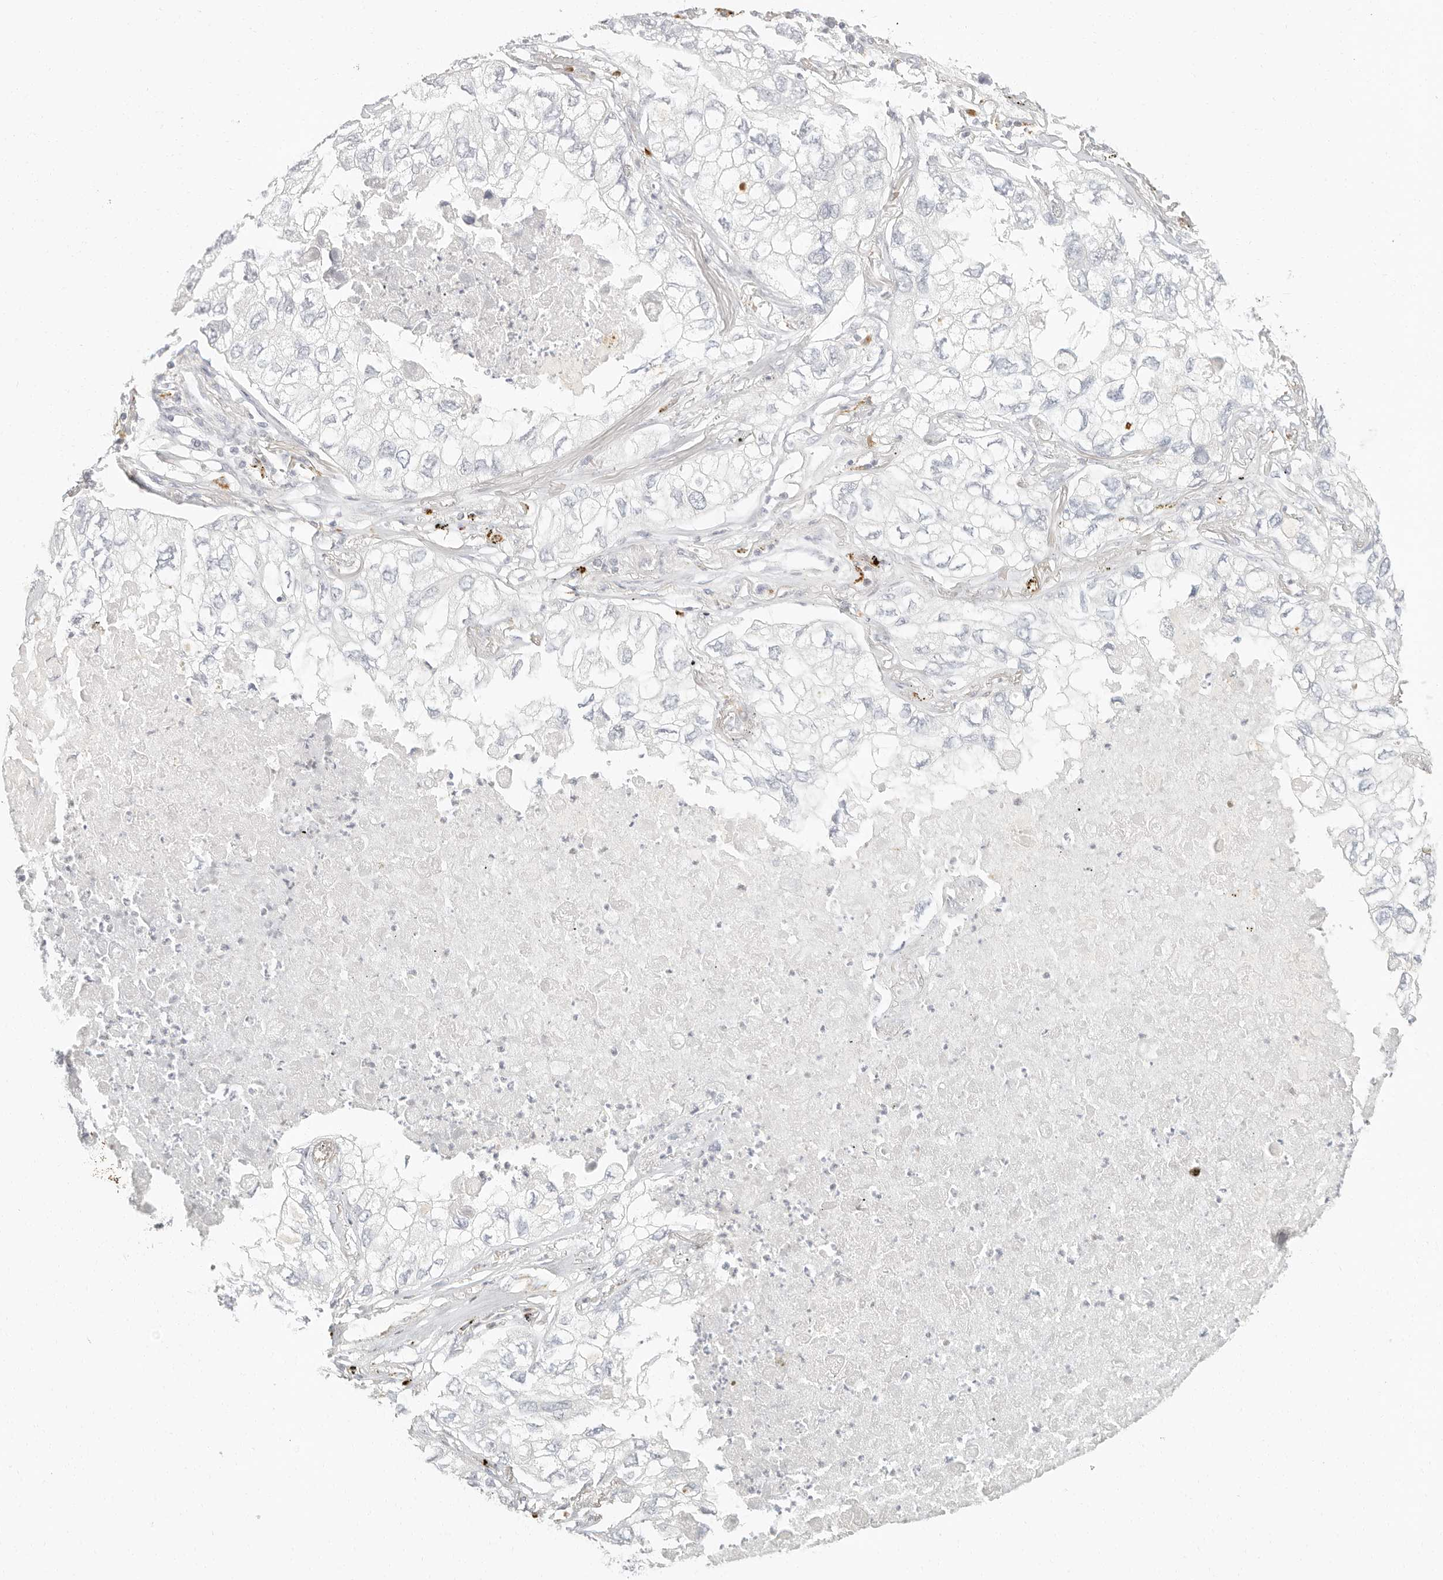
{"staining": {"intensity": "negative", "quantity": "none", "location": "none"}, "tissue": "lung cancer", "cell_type": "Tumor cells", "image_type": "cancer", "snomed": [{"axis": "morphology", "description": "Adenocarcinoma, NOS"}, {"axis": "topography", "description": "Lung"}], "caption": "DAB (3,3'-diaminobenzidine) immunohistochemical staining of human adenocarcinoma (lung) reveals no significant positivity in tumor cells.", "gene": "RNASET2", "patient": {"sex": "male", "age": 65}}